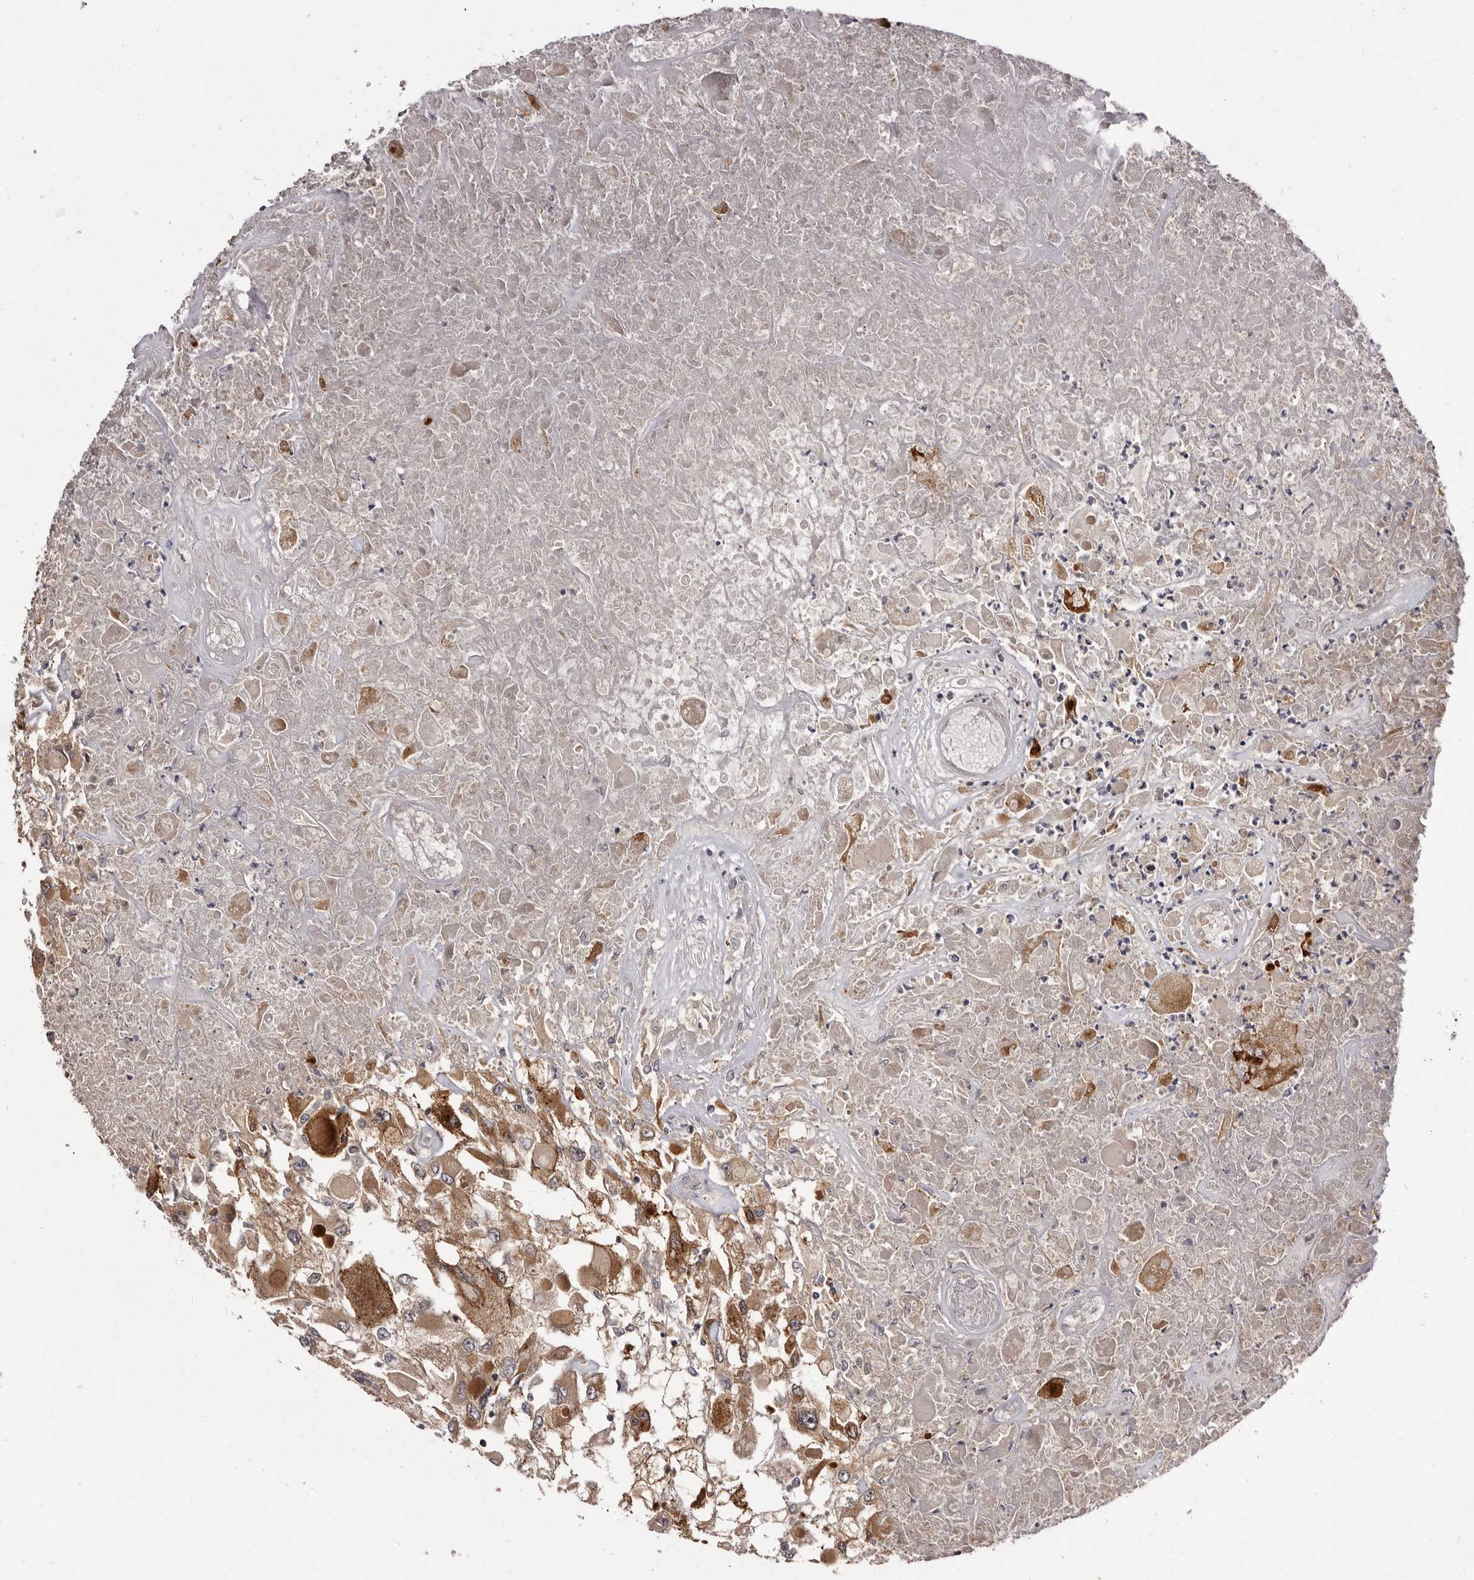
{"staining": {"intensity": "moderate", "quantity": ">75%", "location": "cytoplasmic/membranous"}, "tissue": "renal cancer", "cell_type": "Tumor cells", "image_type": "cancer", "snomed": [{"axis": "morphology", "description": "Adenocarcinoma, NOS"}, {"axis": "topography", "description": "Kidney"}], "caption": "Adenocarcinoma (renal) stained with DAB (3,3'-diaminobenzidine) immunohistochemistry (IHC) shows medium levels of moderate cytoplasmic/membranous staining in about >75% of tumor cells. Nuclei are stained in blue.", "gene": "INAVA", "patient": {"sex": "female", "age": 52}}